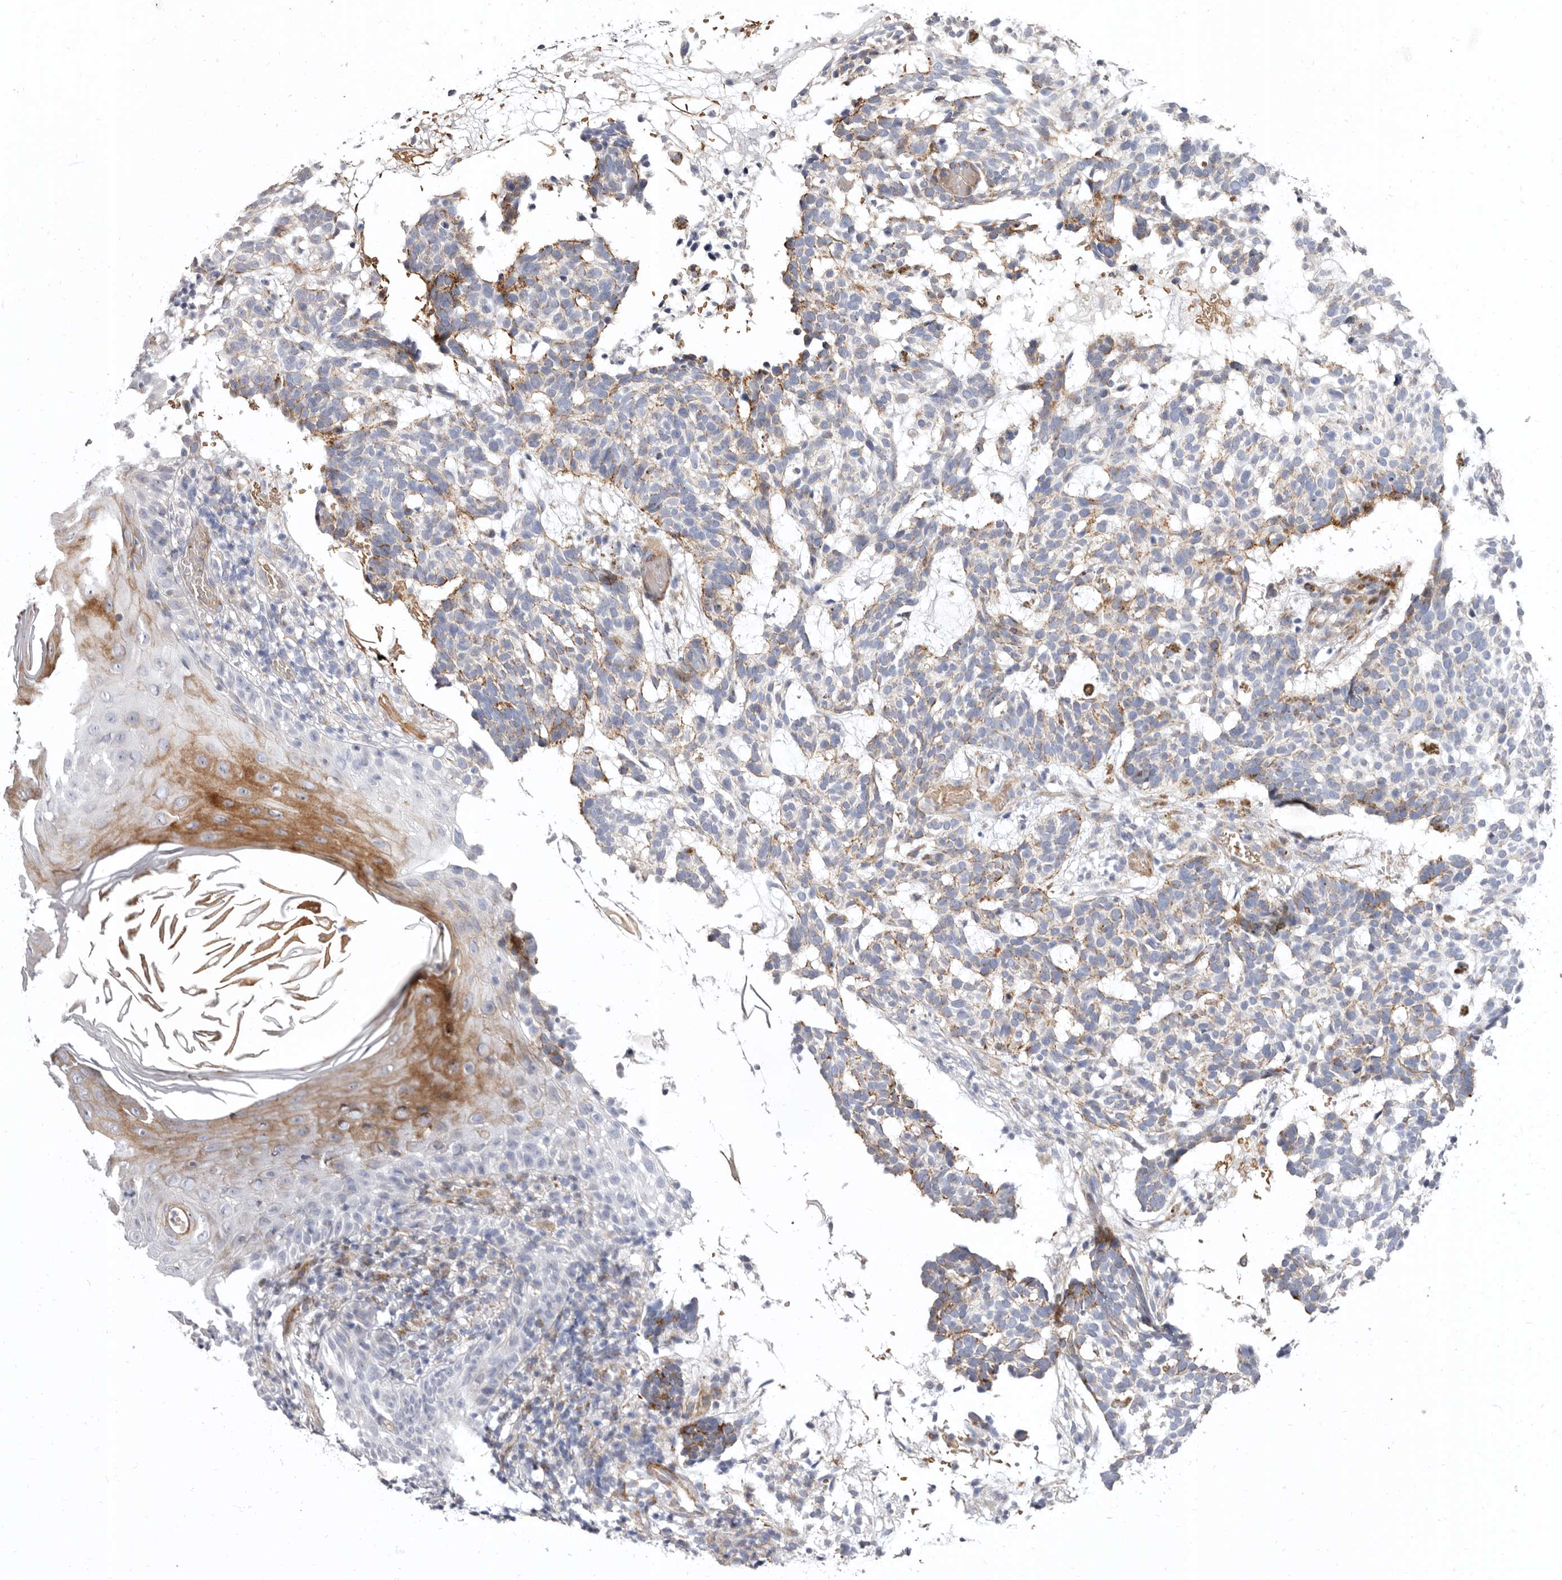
{"staining": {"intensity": "moderate", "quantity": "25%-75%", "location": "cytoplasmic/membranous"}, "tissue": "skin cancer", "cell_type": "Tumor cells", "image_type": "cancer", "snomed": [{"axis": "morphology", "description": "Basal cell carcinoma"}, {"axis": "topography", "description": "Skin"}], "caption": "IHC staining of skin basal cell carcinoma, which exhibits medium levels of moderate cytoplasmic/membranous expression in approximately 25%-75% of tumor cells indicating moderate cytoplasmic/membranous protein staining. The staining was performed using DAB (brown) for protein detection and nuclei were counterstained in hematoxylin (blue).", "gene": "AIDA", "patient": {"sex": "male", "age": 85}}